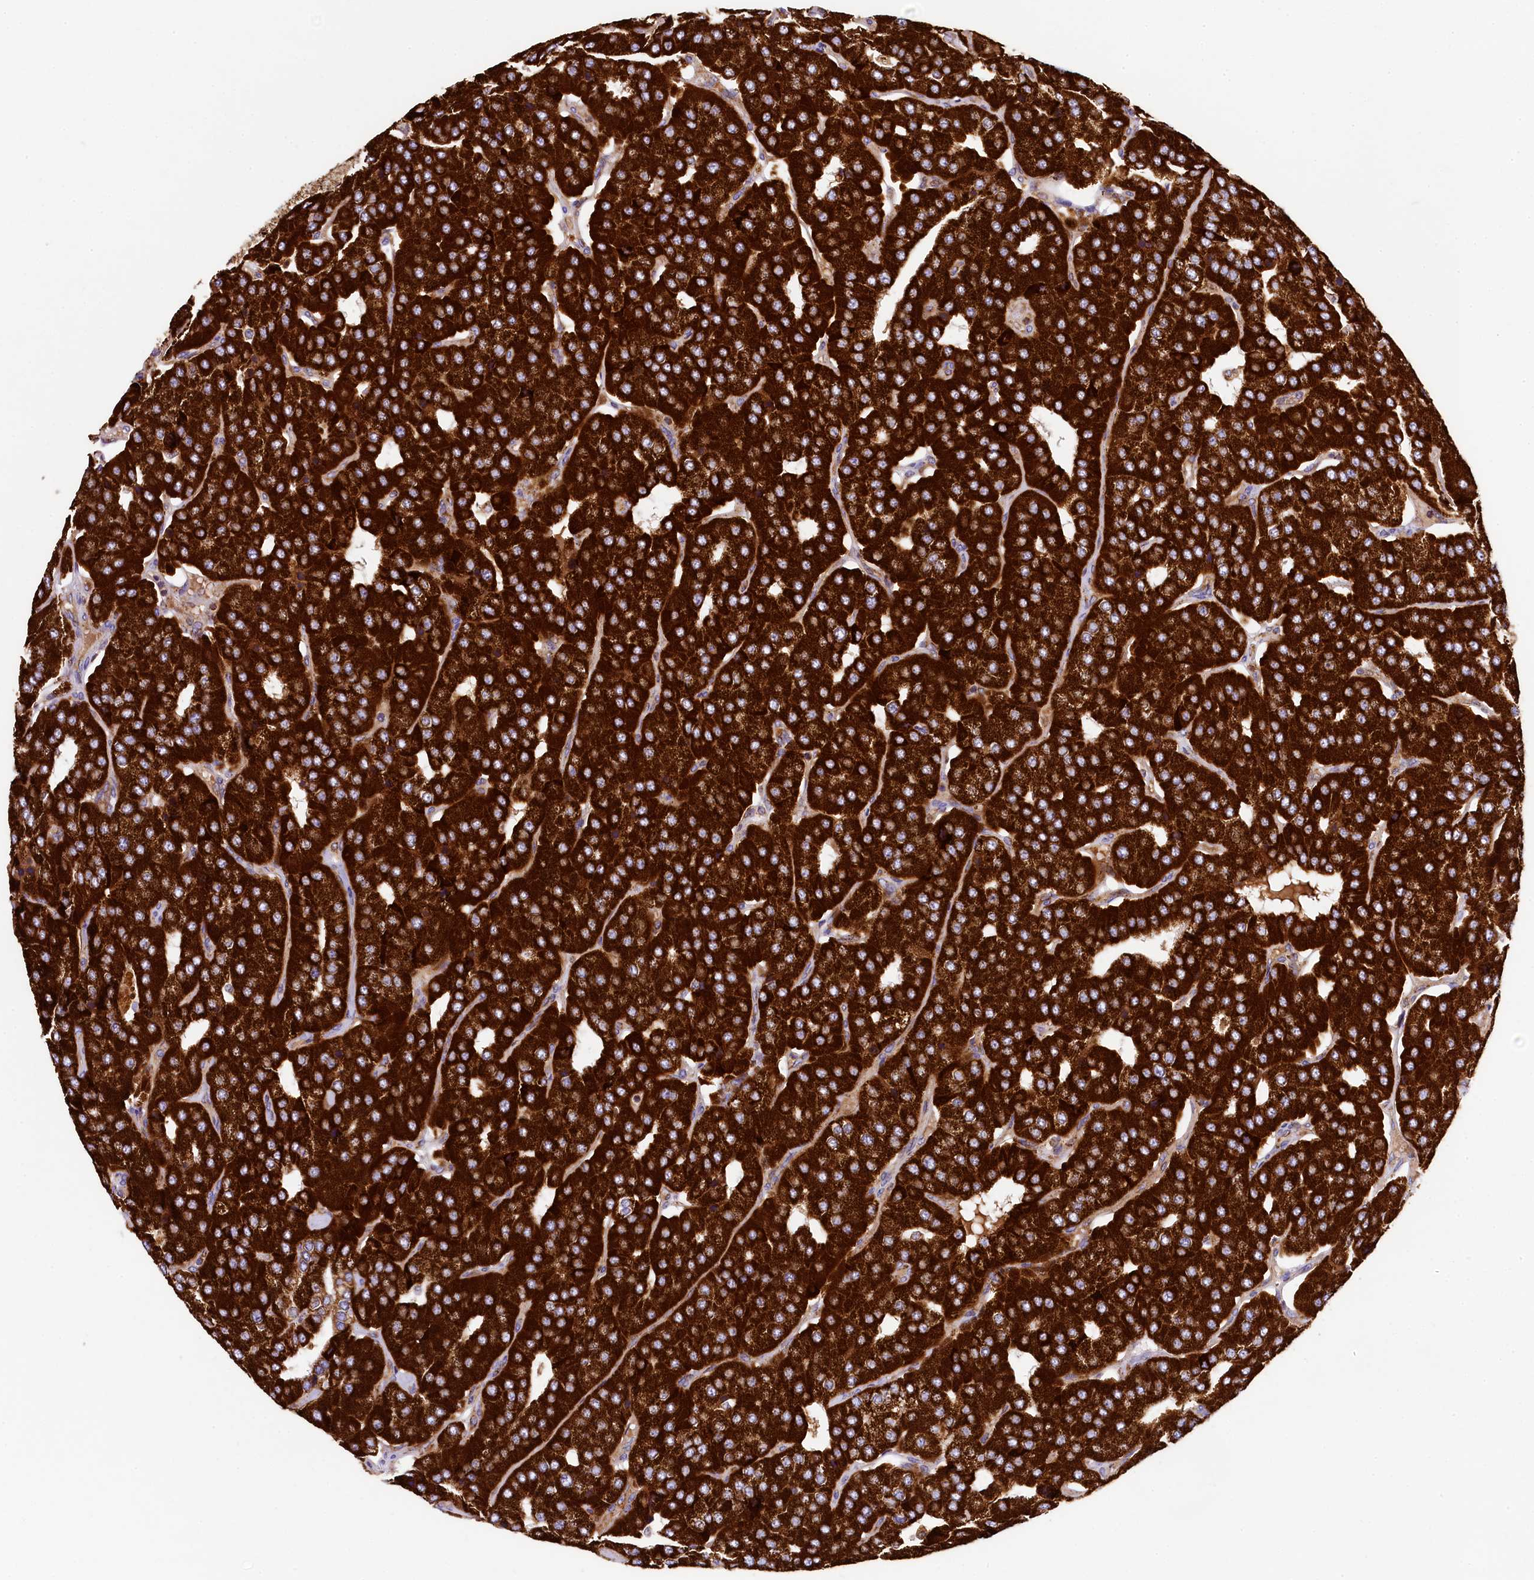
{"staining": {"intensity": "strong", "quantity": ">75%", "location": "cytoplasmic/membranous"}, "tissue": "parathyroid gland", "cell_type": "Glandular cells", "image_type": "normal", "snomed": [{"axis": "morphology", "description": "Normal tissue, NOS"}, {"axis": "morphology", "description": "Adenoma, NOS"}, {"axis": "topography", "description": "Parathyroid gland"}], "caption": "Protein staining of unremarkable parathyroid gland reveals strong cytoplasmic/membranous staining in about >75% of glandular cells.", "gene": "CLYBL", "patient": {"sex": "female", "age": 86}}